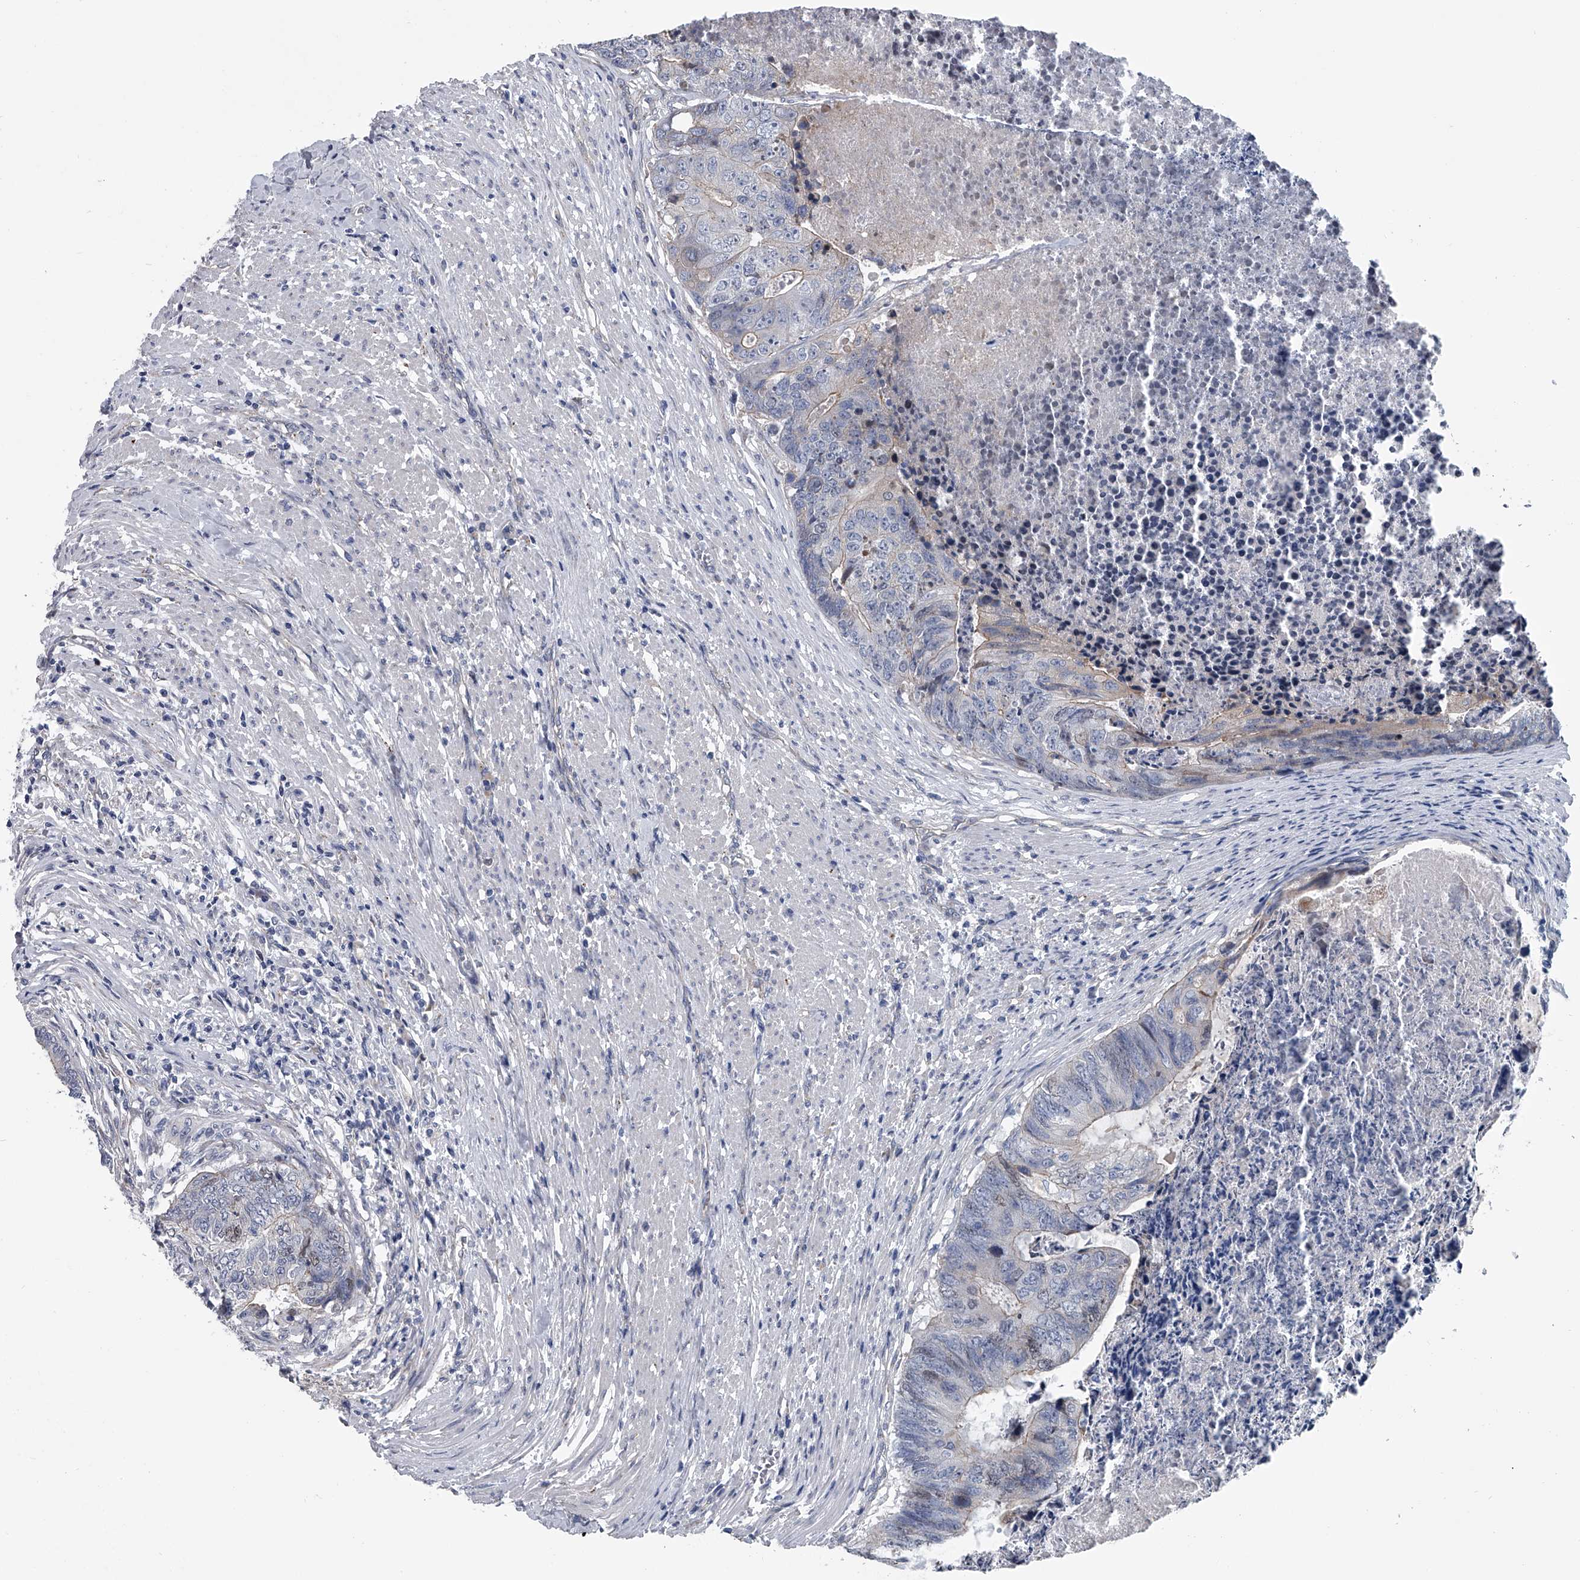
{"staining": {"intensity": "negative", "quantity": "none", "location": "none"}, "tissue": "colorectal cancer", "cell_type": "Tumor cells", "image_type": "cancer", "snomed": [{"axis": "morphology", "description": "Adenocarcinoma, NOS"}, {"axis": "topography", "description": "Colon"}], "caption": "This micrograph is of colorectal adenocarcinoma stained with immunohistochemistry (IHC) to label a protein in brown with the nuclei are counter-stained blue. There is no positivity in tumor cells.", "gene": "ABCG1", "patient": {"sex": "female", "age": 67}}